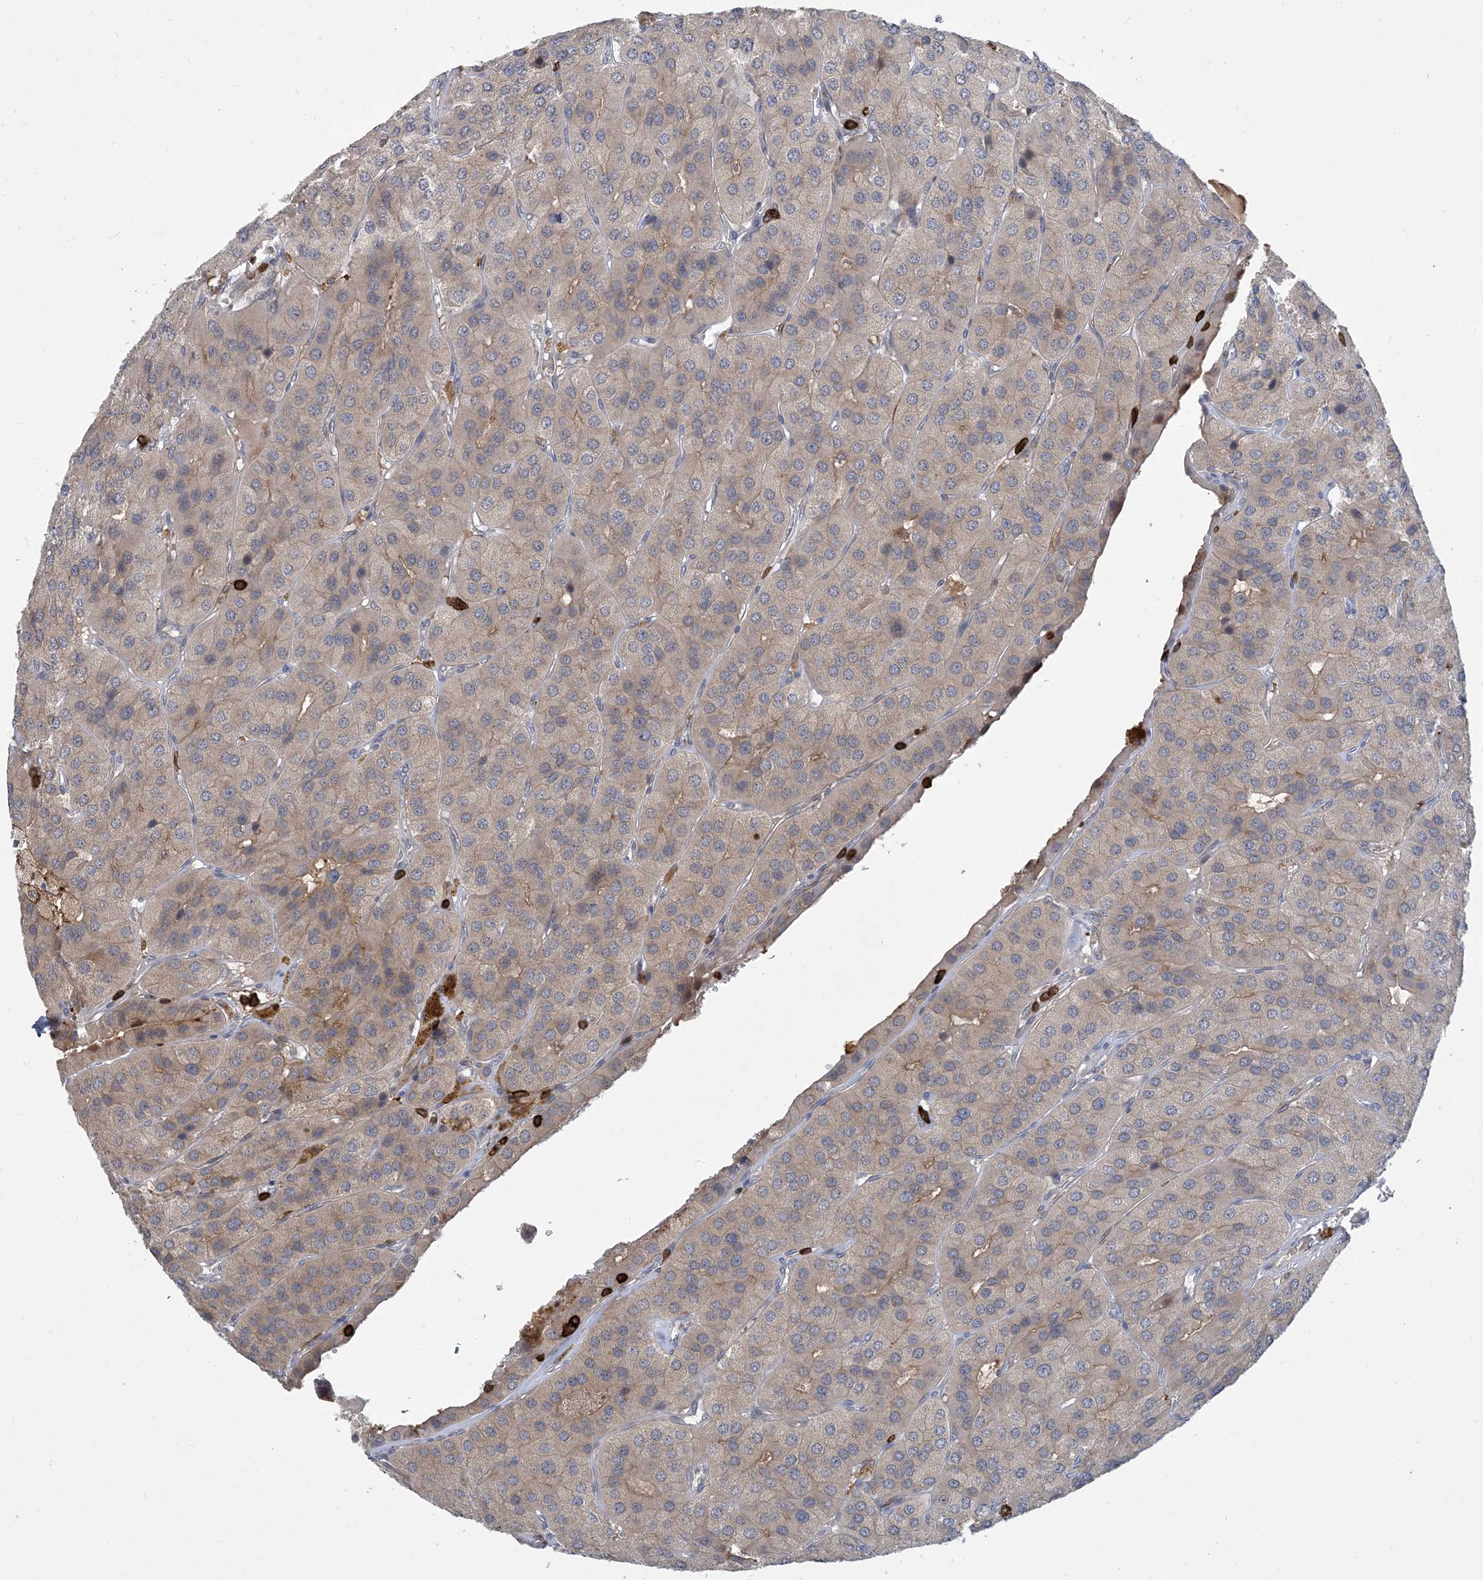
{"staining": {"intensity": "weak", "quantity": "<25%", "location": "cytoplasmic/membranous"}, "tissue": "parathyroid gland", "cell_type": "Glandular cells", "image_type": "normal", "snomed": [{"axis": "morphology", "description": "Normal tissue, NOS"}, {"axis": "morphology", "description": "Adenoma, NOS"}, {"axis": "topography", "description": "Parathyroid gland"}], "caption": "Glandular cells are negative for brown protein staining in benign parathyroid gland. The staining was performed using DAB to visualize the protein expression in brown, while the nuclei were stained in blue with hematoxylin (Magnification: 20x).", "gene": "AK9", "patient": {"sex": "female", "age": 86}}